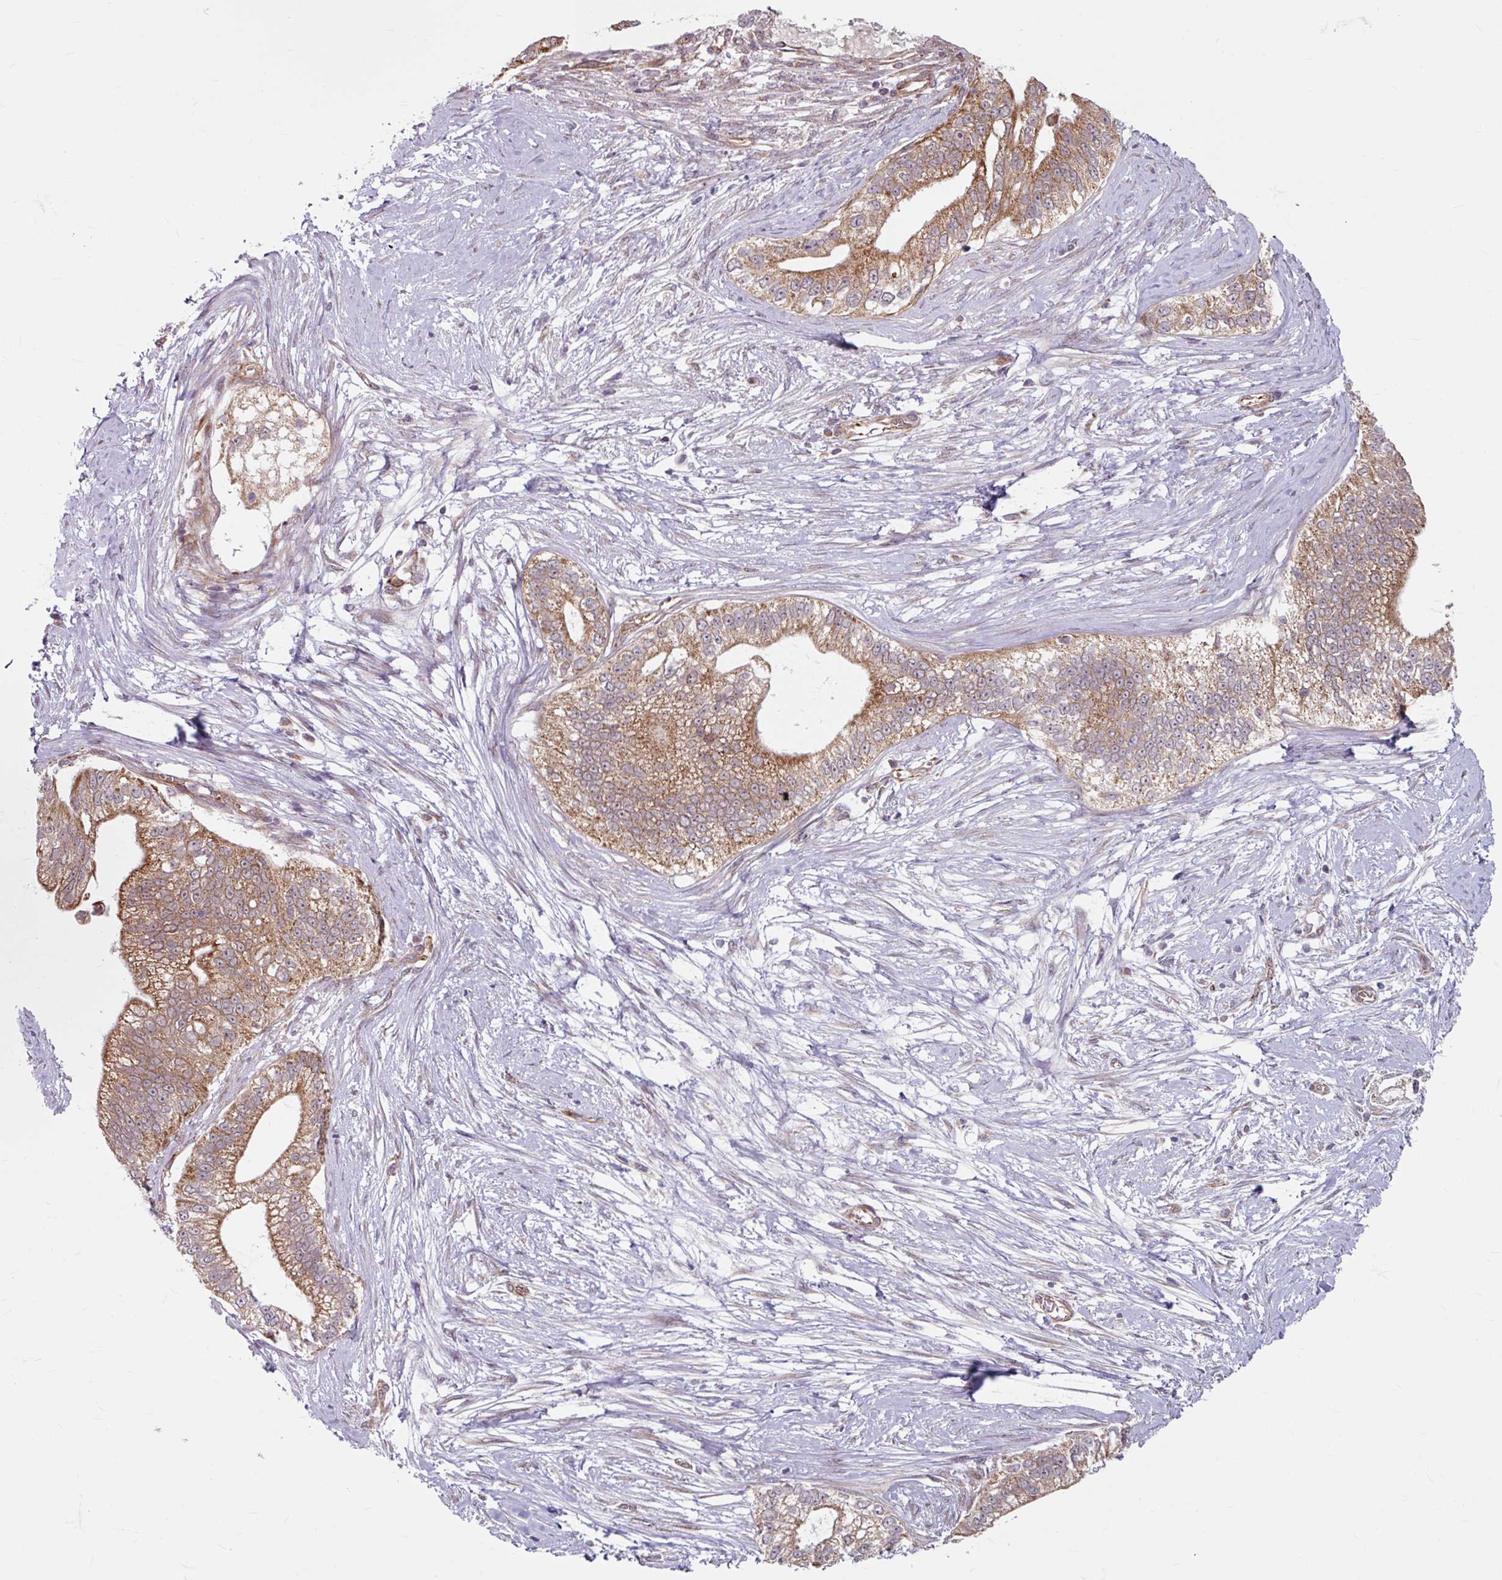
{"staining": {"intensity": "moderate", "quantity": "25%-75%", "location": "cytoplasmic/membranous"}, "tissue": "pancreatic cancer", "cell_type": "Tumor cells", "image_type": "cancer", "snomed": [{"axis": "morphology", "description": "Adenocarcinoma, NOS"}, {"axis": "topography", "description": "Pancreas"}], "caption": "Immunohistochemistry of adenocarcinoma (pancreatic) reveals medium levels of moderate cytoplasmic/membranous staining in about 25%-75% of tumor cells.", "gene": "DAAM2", "patient": {"sex": "male", "age": 70}}